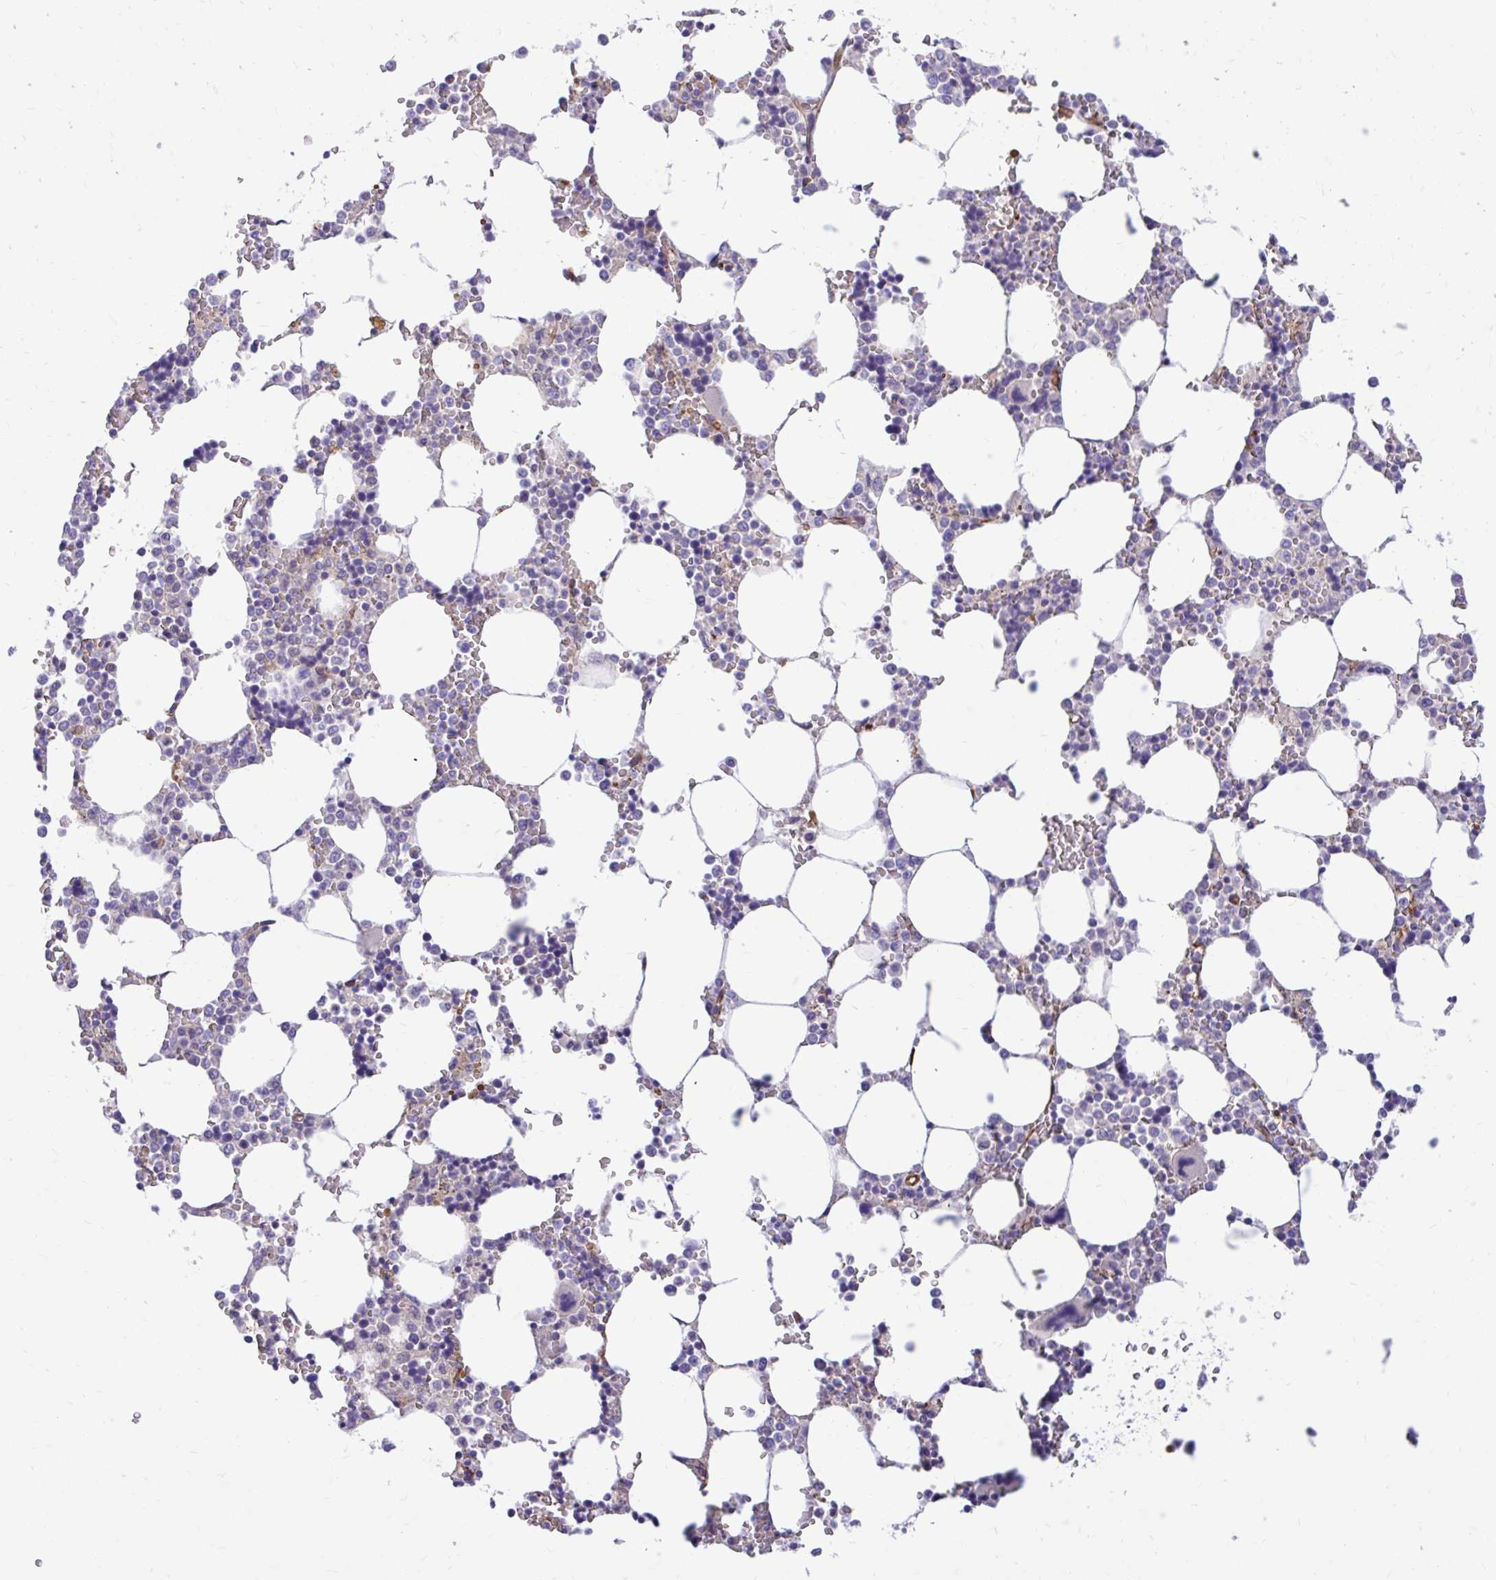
{"staining": {"intensity": "strong", "quantity": "<25%", "location": "cytoplasmic/membranous"}, "tissue": "bone marrow", "cell_type": "Hematopoietic cells", "image_type": "normal", "snomed": [{"axis": "morphology", "description": "Normal tissue, NOS"}, {"axis": "topography", "description": "Bone marrow"}], "caption": "An IHC photomicrograph of normal tissue is shown. Protein staining in brown highlights strong cytoplasmic/membranous positivity in bone marrow within hematopoietic cells.", "gene": "ESPNL", "patient": {"sex": "male", "age": 64}}